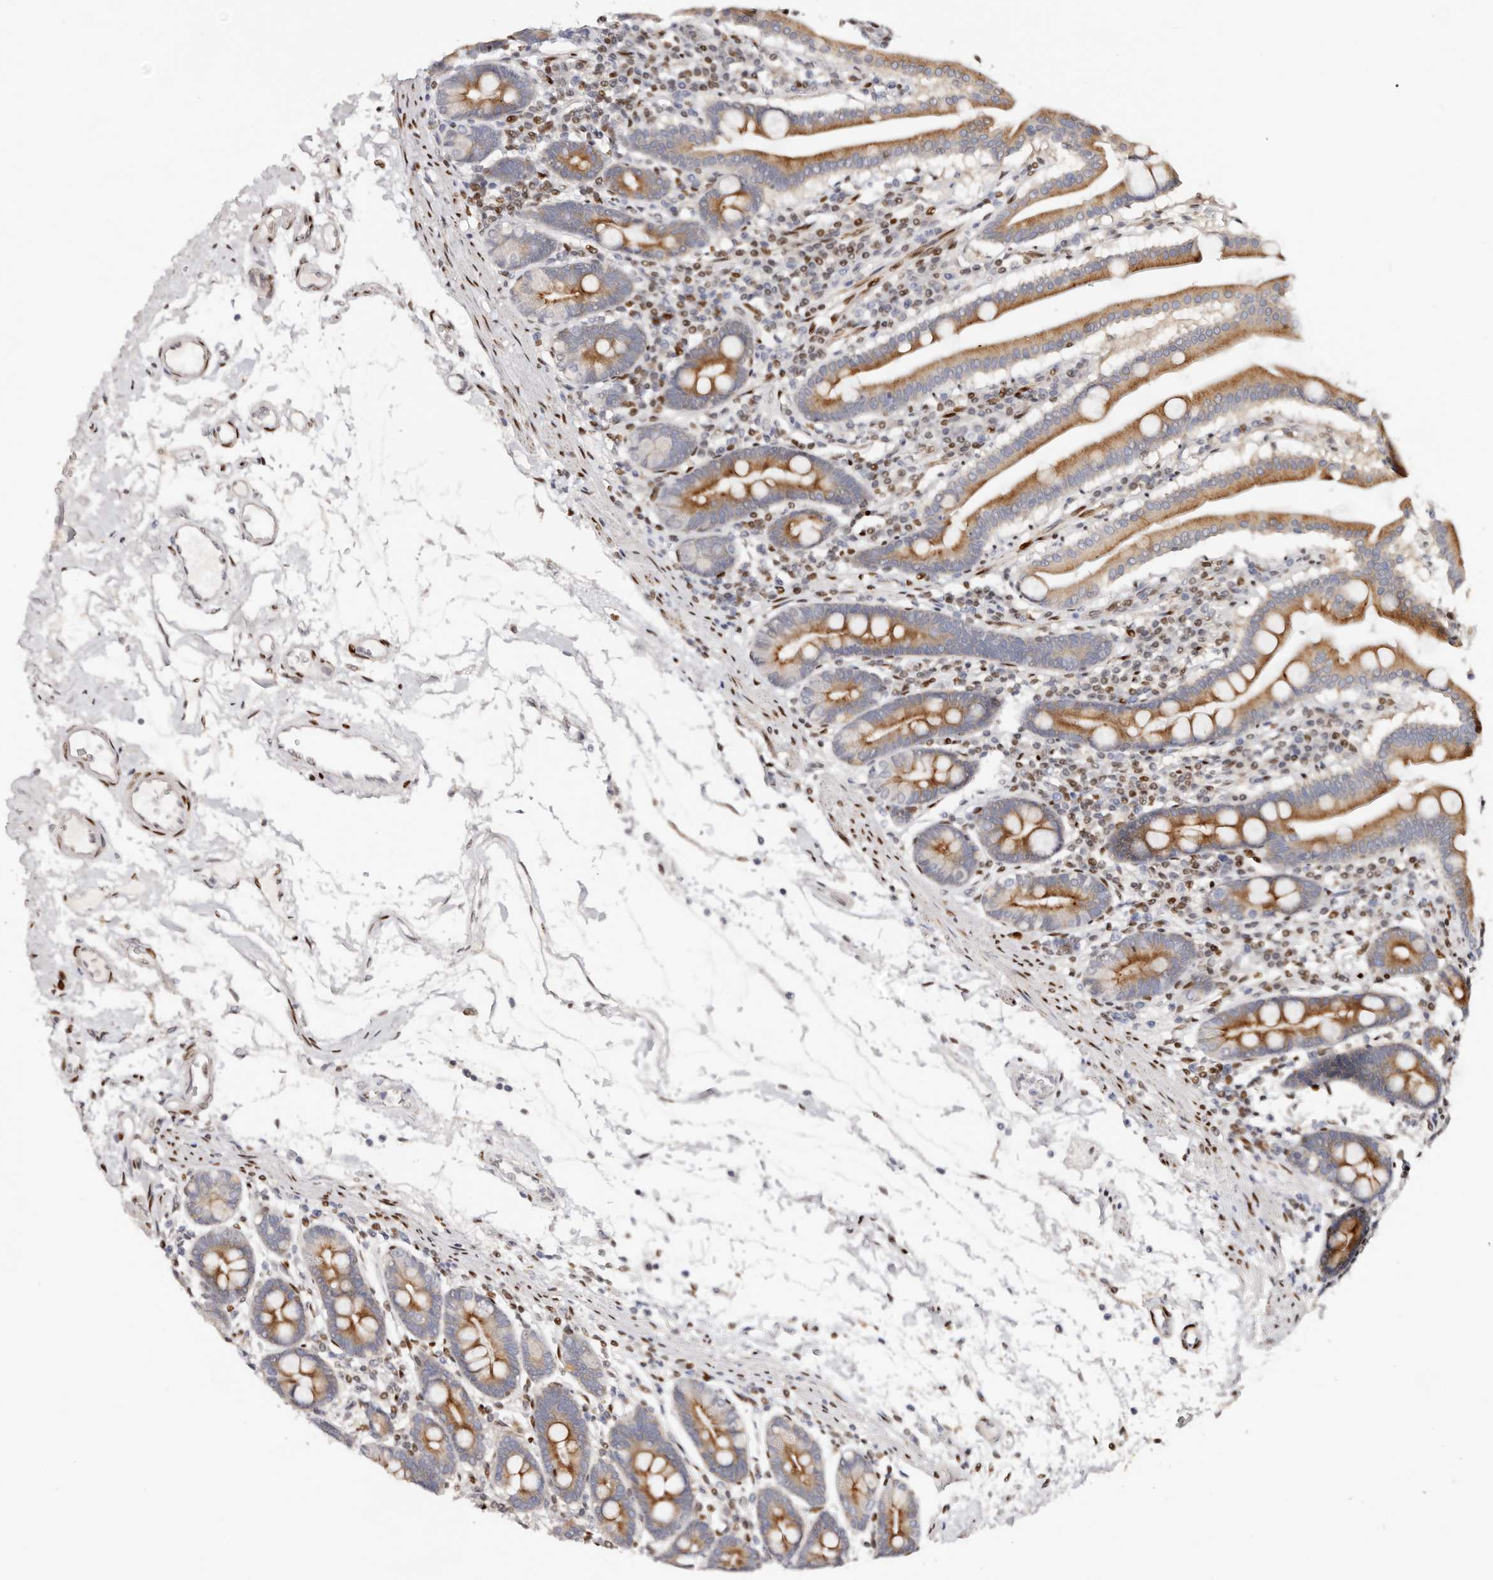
{"staining": {"intensity": "moderate", "quantity": ">75%", "location": "cytoplasmic/membranous"}, "tissue": "duodenum", "cell_type": "Glandular cells", "image_type": "normal", "snomed": [{"axis": "morphology", "description": "Normal tissue, NOS"}, {"axis": "morphology", "description": "Adenocarcinoma, NOS"}, {"axis": "topography", "description": "Pancreas"}, {"axis": "topography", "description": "Duodenum"}], "caption": "The photomicrograph reveals staining of unremarkable duodenum, revealing moderate cytoplasmic/membranous protein staining (brown color) within glandular cells.", "gene": "IQGAP3", "patient": {"sex": "male", "age": 50}}